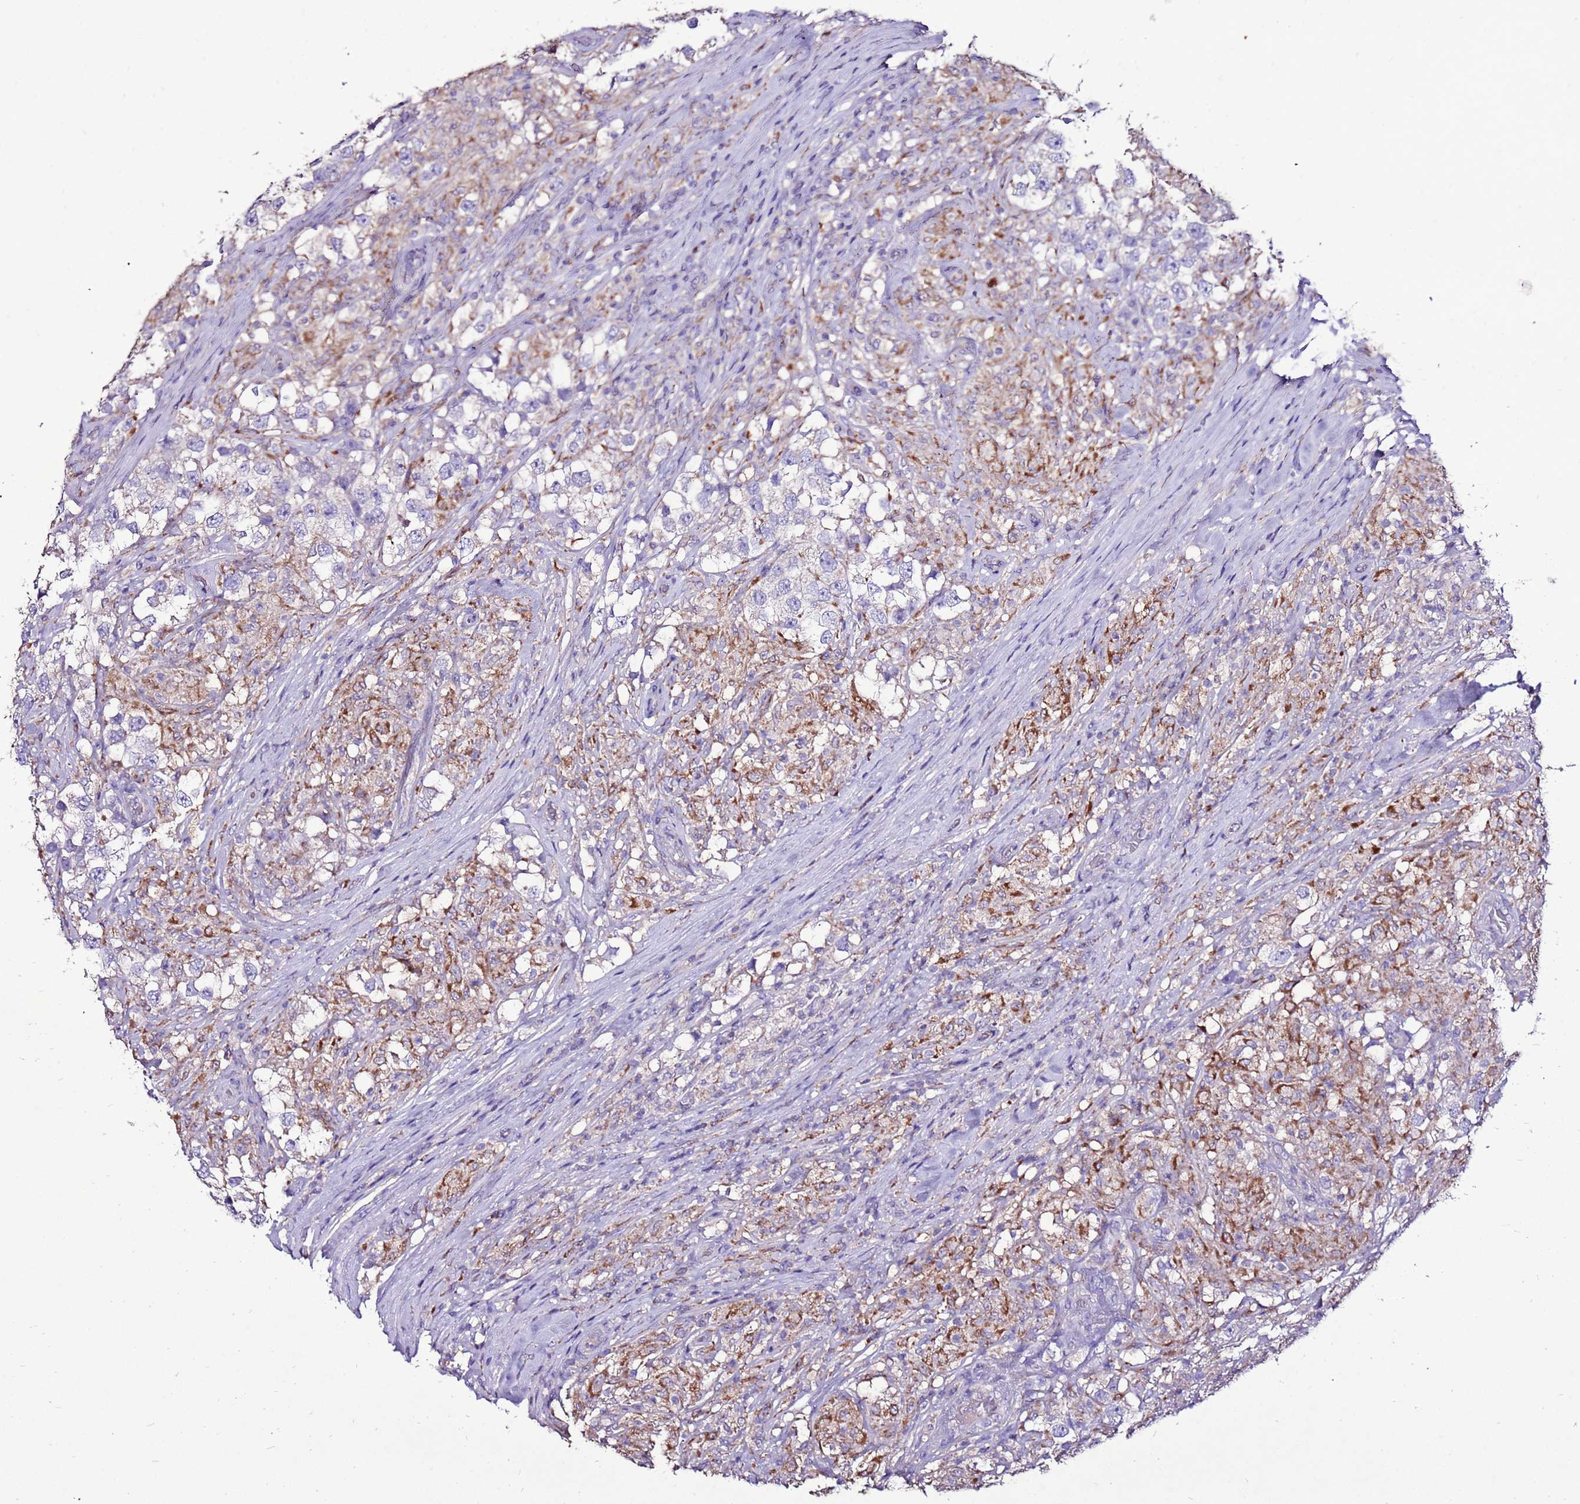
{"staining": {"intensity": "negative", "quantity": "none", "location": "none"}, "tissue": "testis cancer", "cell_type": "Tumor cells", "image_type": "cancer", "snomed": [{"axis": "morphology", "description": "Seminoma, NOS"}, {"axis": "topography", "description": "Testis"}], "caption": "There is no significant staining in tumor cells of testis cancer (seminoma).", "gene": "TMEM106C", "patient": {"sex": "male", "age": 46}}